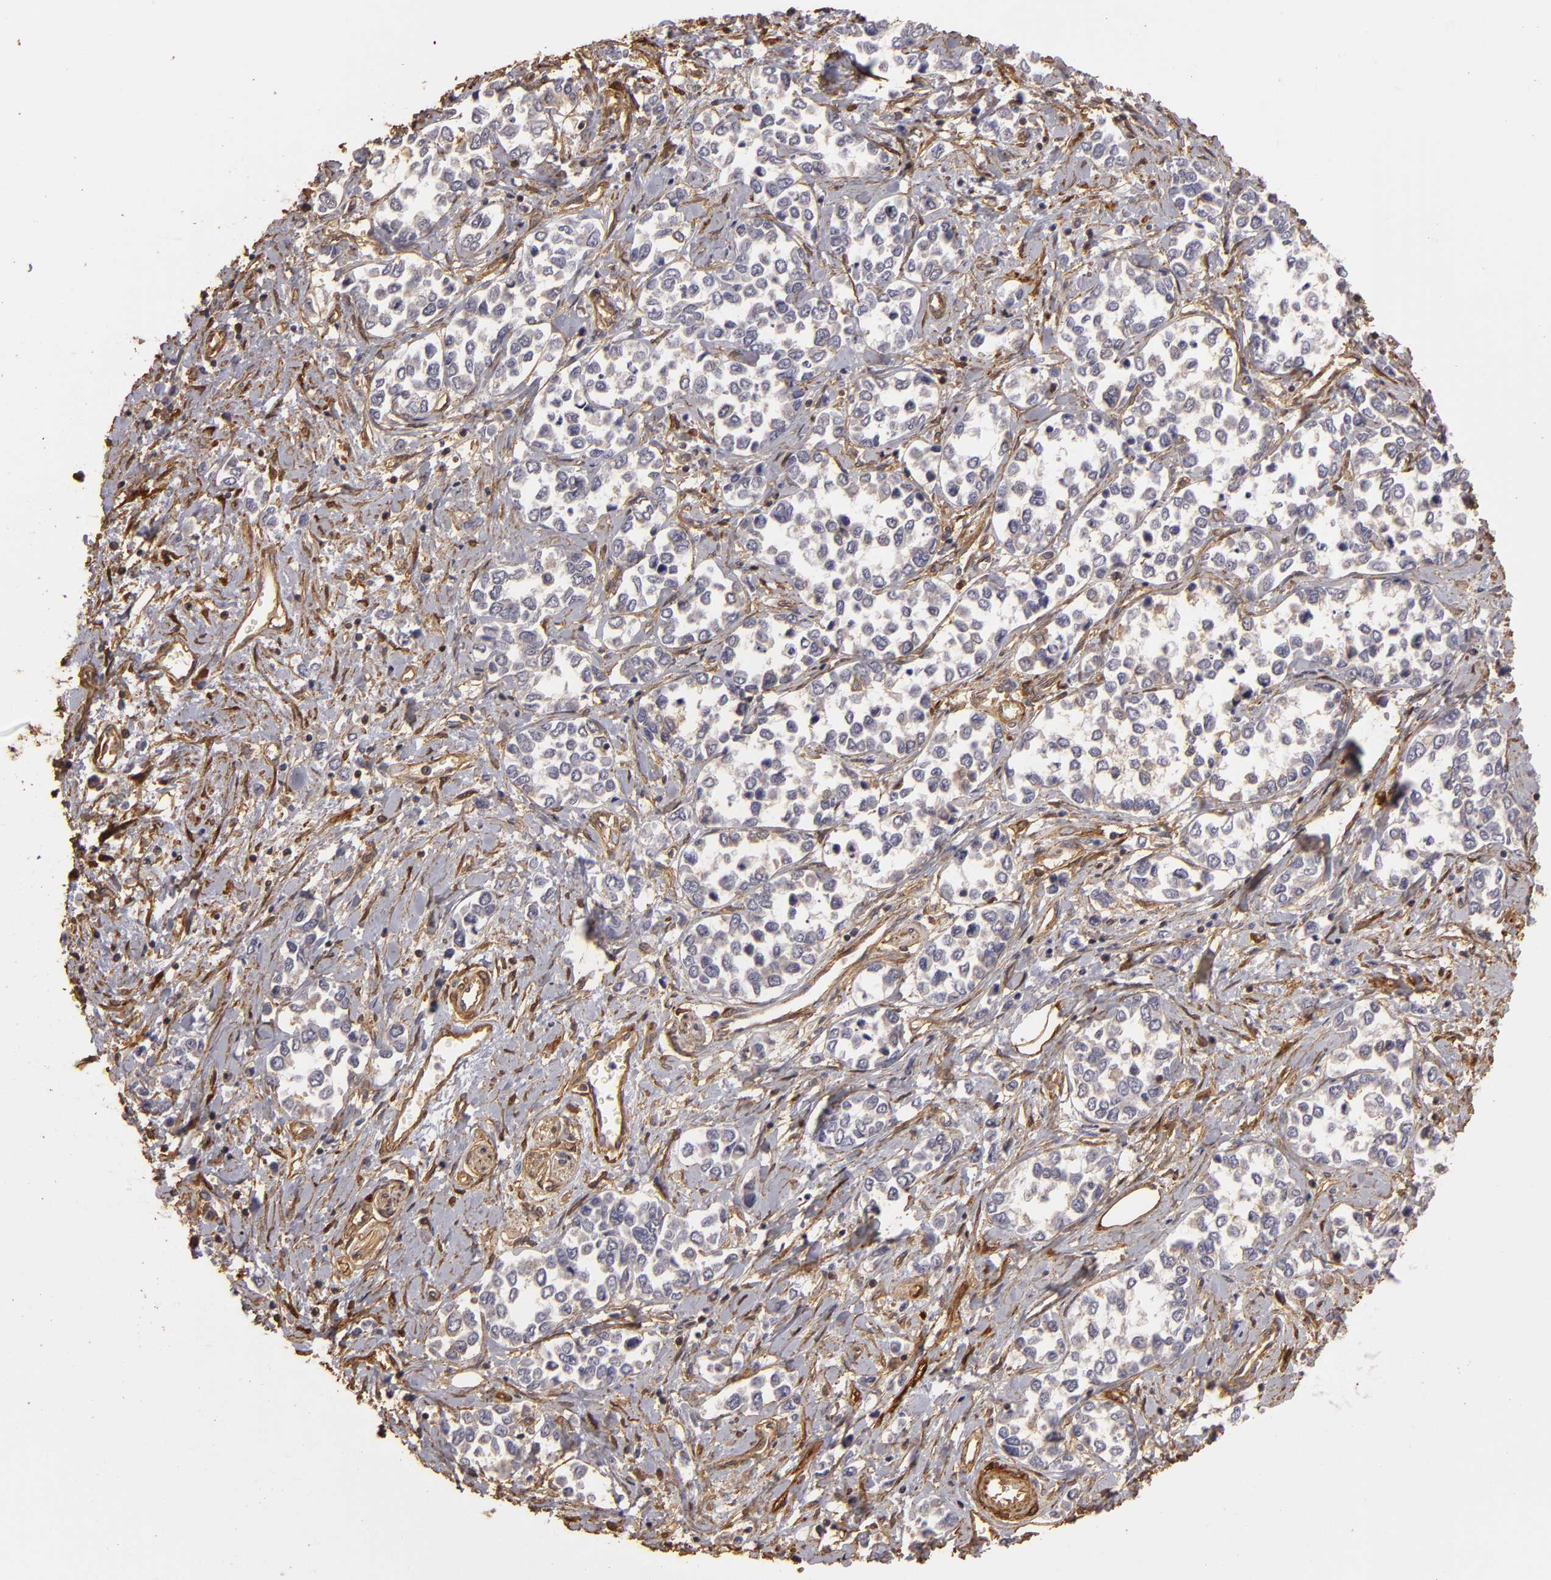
{"staining": {"intensity": "negative", "quantity": "none", "location": "none"}, "tissue": "stomach cancer", "cell_type": "Tumor cells", "image_type": "cancer", "snomed": [{"axis": "morphology", "description": "Adenocarcinoma, NOS"}, {"axis": "topography", "description": "Stomach, upper"}], "caption": "The immunohistochemistry (IHC) photomicrograph has no significant expression in tumor cells of stomach cancer tissue. (DAB (3,3'-diaminobenzidine) immunohistochemistry visualized using brightfield microscopy, high magnification).", "gene": "HSPB6", "patient": {"sex": "male", "age": 76}}